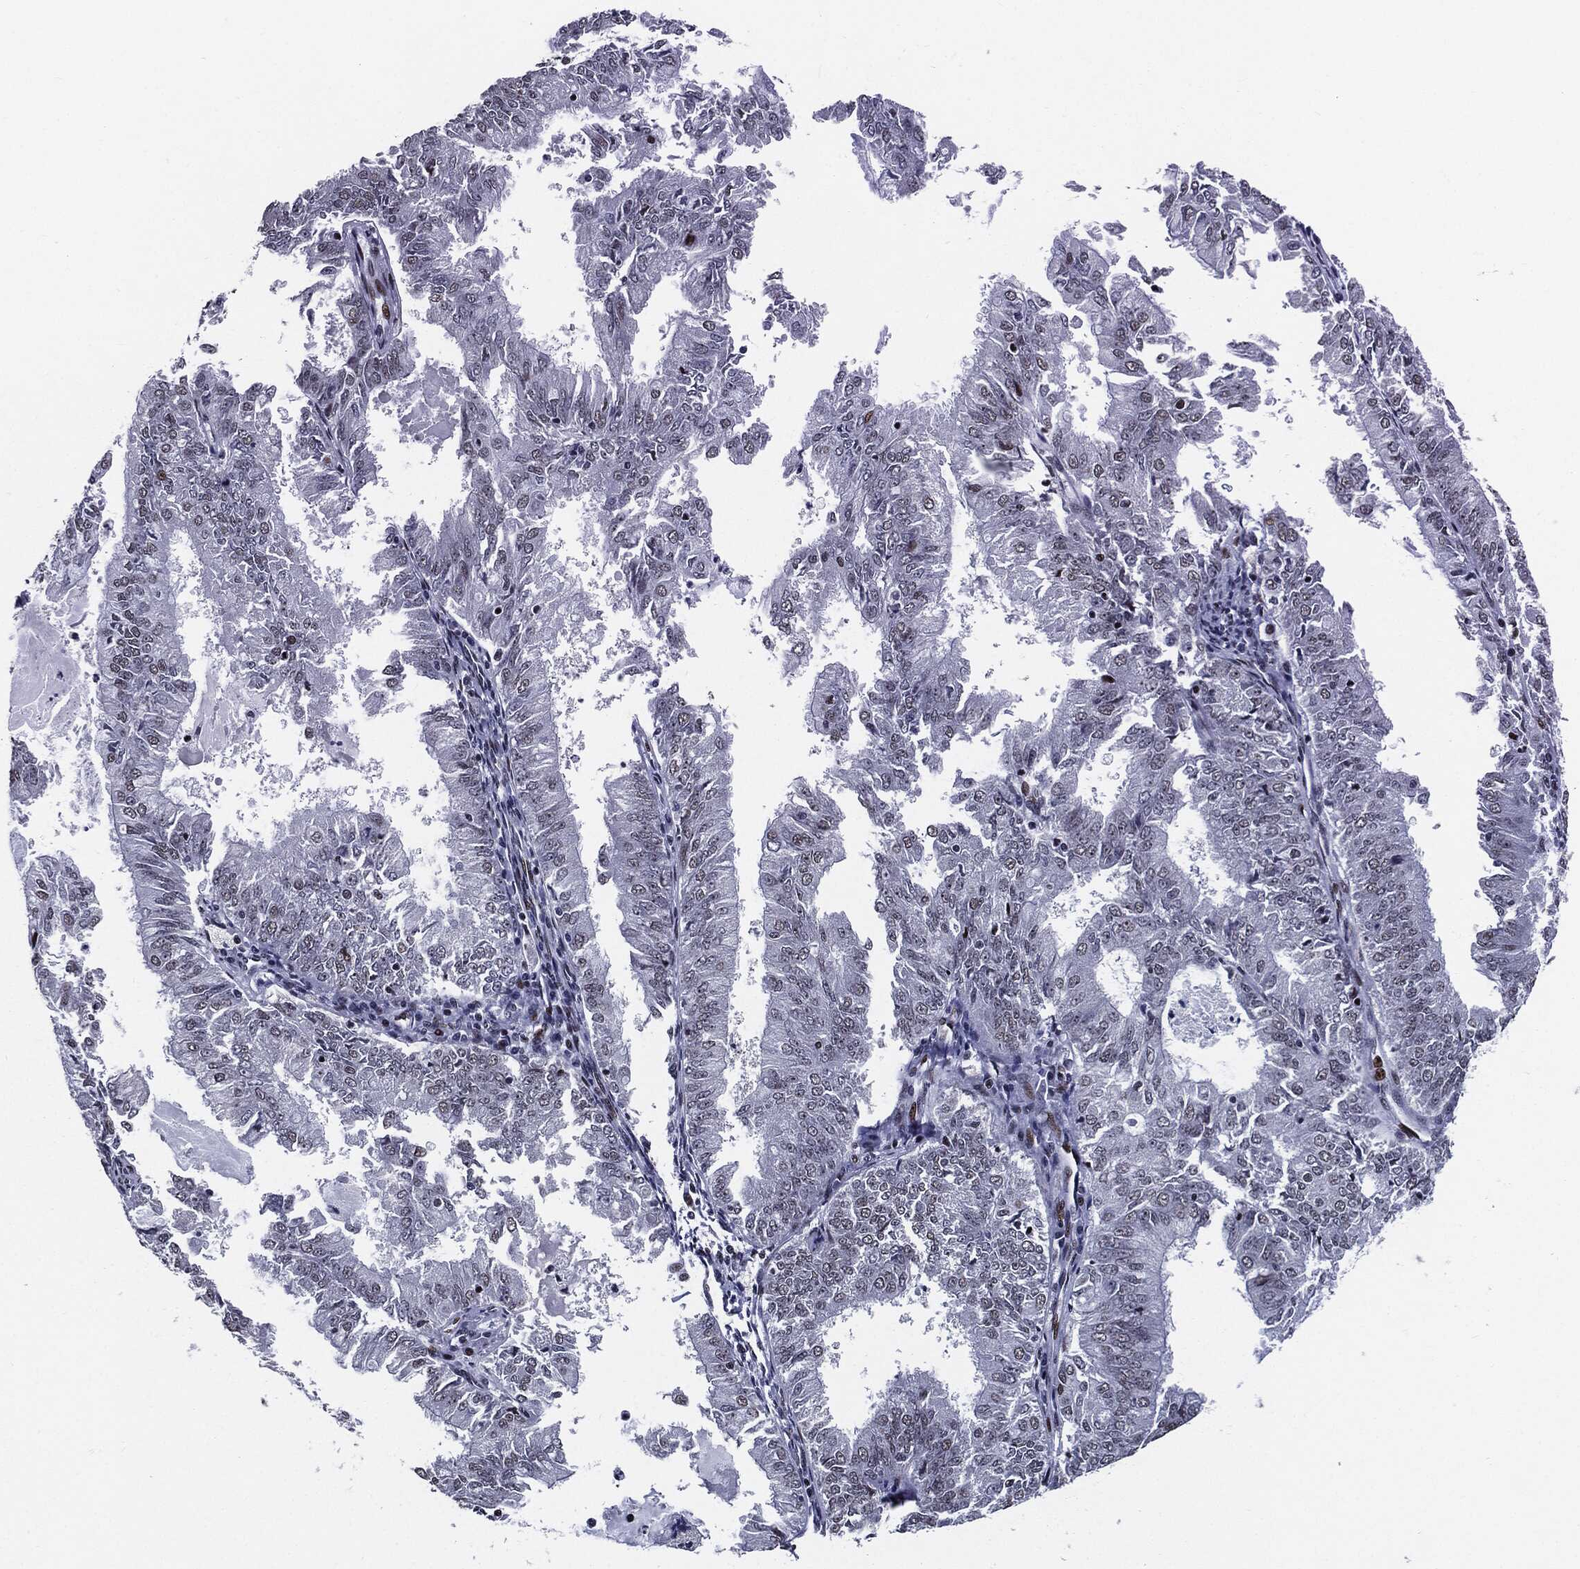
{"staining": {"intensity": "negative", "quantity": "none", "location": "none"}, "tissue": "endometrial cancer", "cell_type": "Tumor cells", "image_type": "cancer", "snomed": [{"axis": "morphology", "description": "Adenocarcinoma, NOS"}, {"axis": "topography", "description": "Endometrium"}], "caption": "Endometrial cancer (adenocarcinoma) was stained to show a protein in brown. There is no significant expression in tumor cells.", "gene": "ZFP91", "patient": {"sex": "female", "age": 57}}